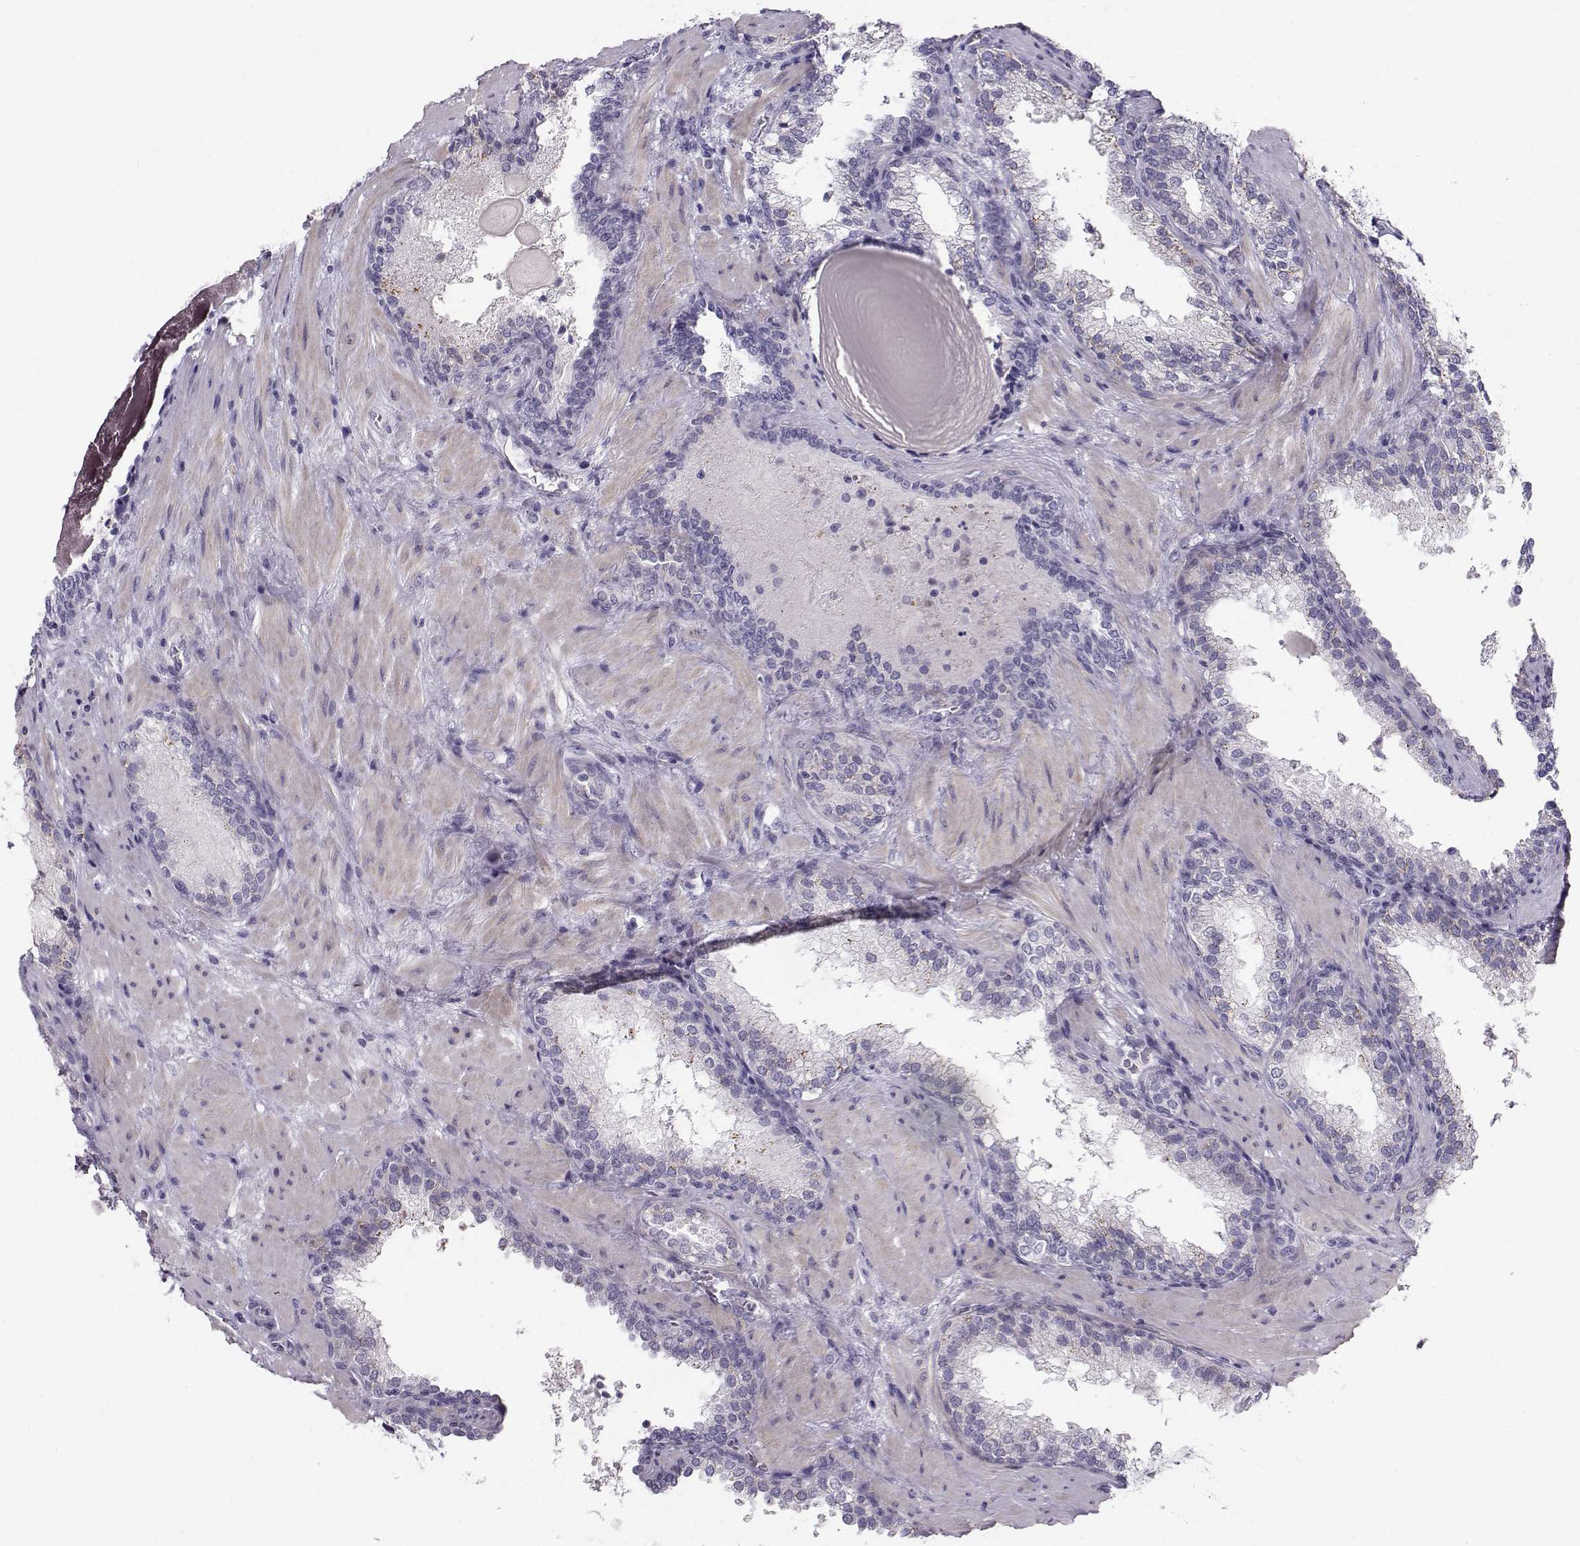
{"staining": {"intensity": "negative", "quantity": "none", "location": "none"}, "tissue": "prostate cancer", "cell_type": "Tumor cells", "image_type": "cancer", "snomed": [{"axis": "morphology", "description": "Adenocarcinoma, Low grade"}, {"axis": "topography", "description": "Prostate"}], "caption": "Prostate low-grade adenocarcinoma stained for a protein using immunohistochemistry shows no staining tumor cells.", "gene": "CASR", "patient": {"sex": "male", "age": 60}}